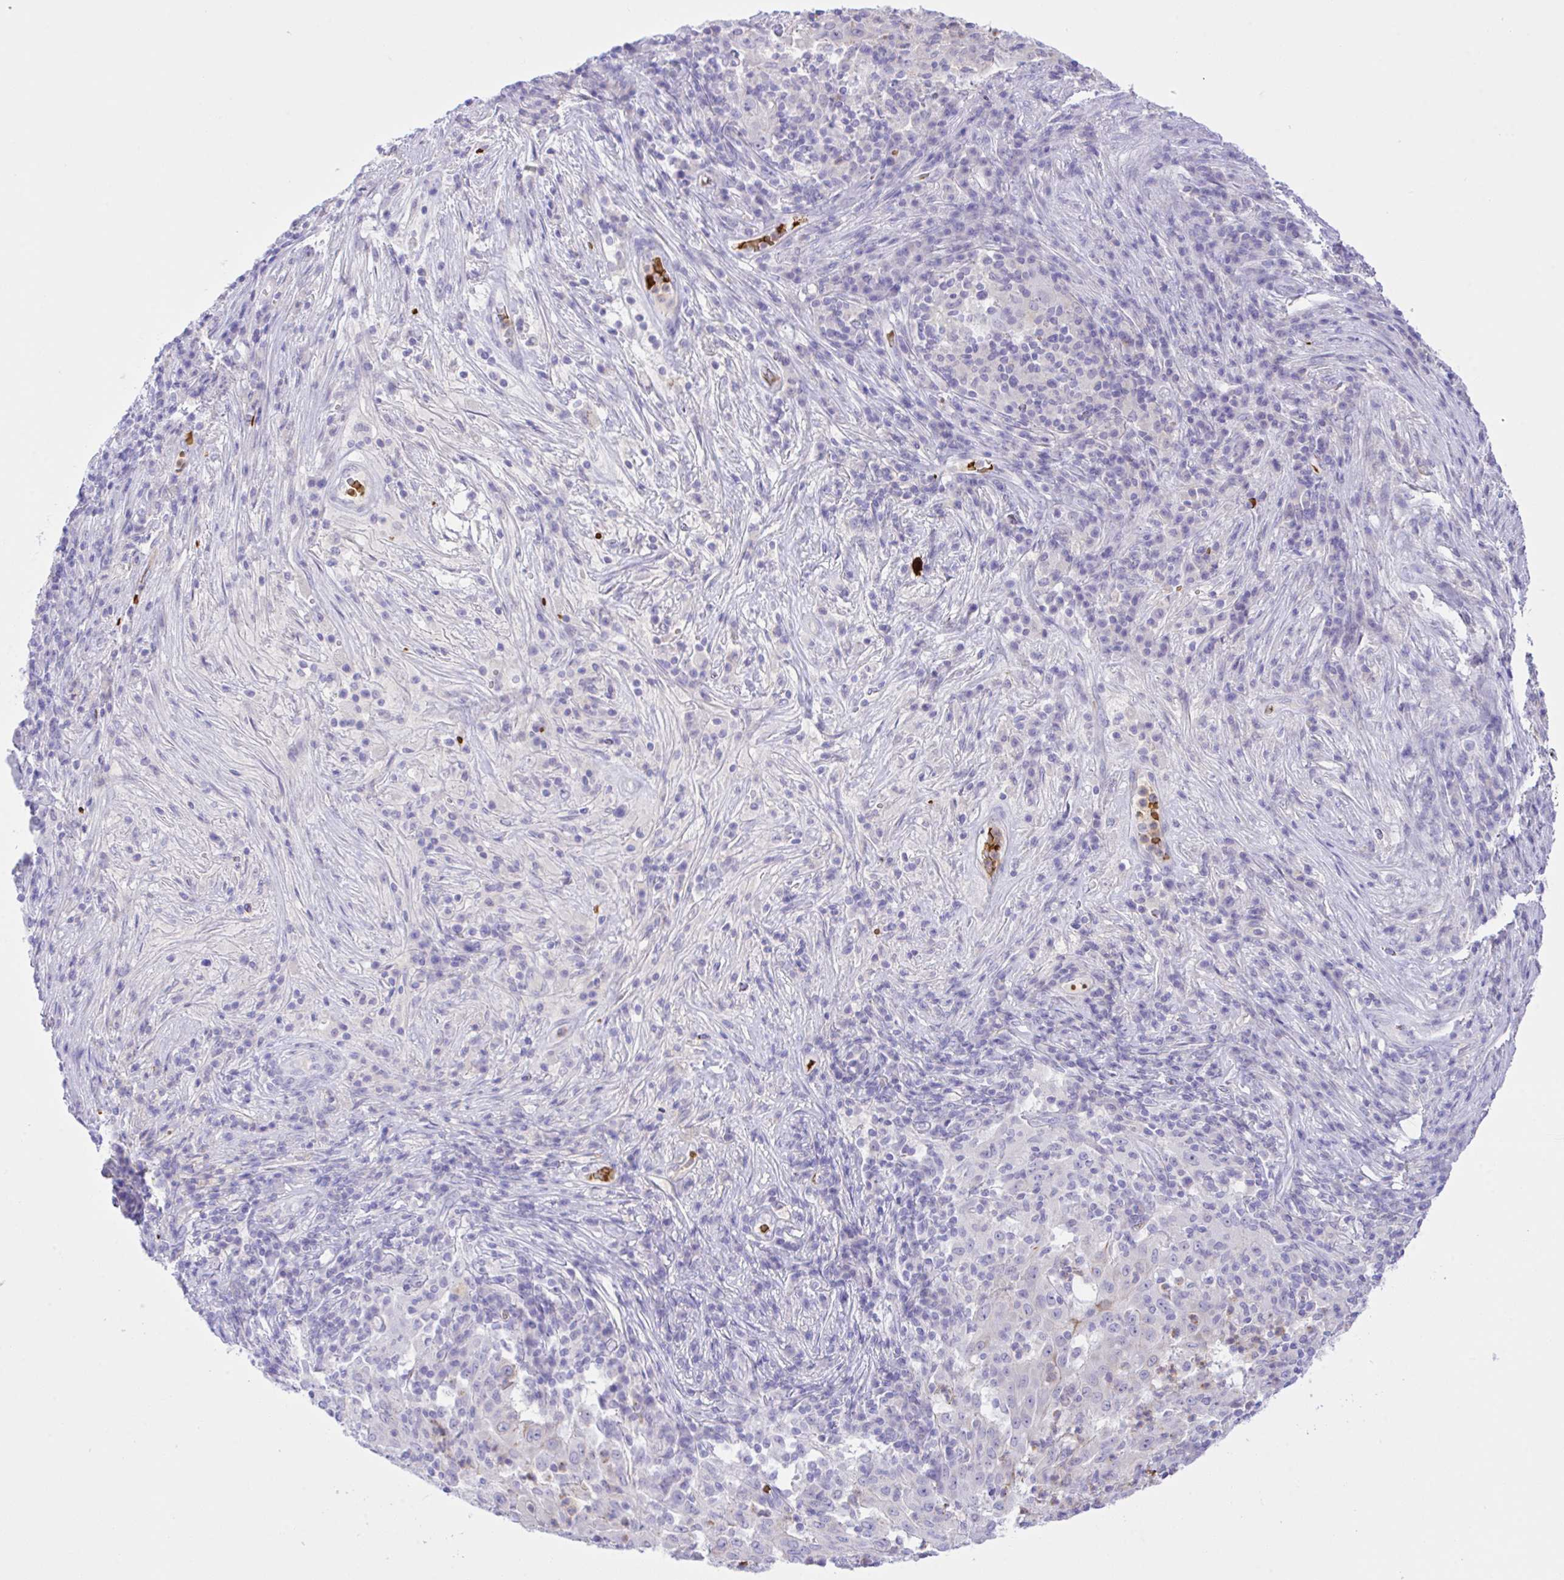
{"staining": {"intensity": "weak", "quantity": "<25%", "location": "cytoplasmic/membranous"}, "tissue": "pancreatic cancer", "cell_type": "Tumor cells", "image_type": "cancer", "snomed": [{"axis": "morphology", "description": "Adenocarcinoma, NOS"}, {"axis": "topography", "description": "Pancreas"}], "caption": "Immunohistochemical staining of pancreatic cancer displays no significant staining in tumor cells. (Brightfield microscopy of DAB (3,3'-diaminobenzidine) IHC at high magnification).", "gene": "ZNF221", "patient": {"sex": "male", "age": 63}}